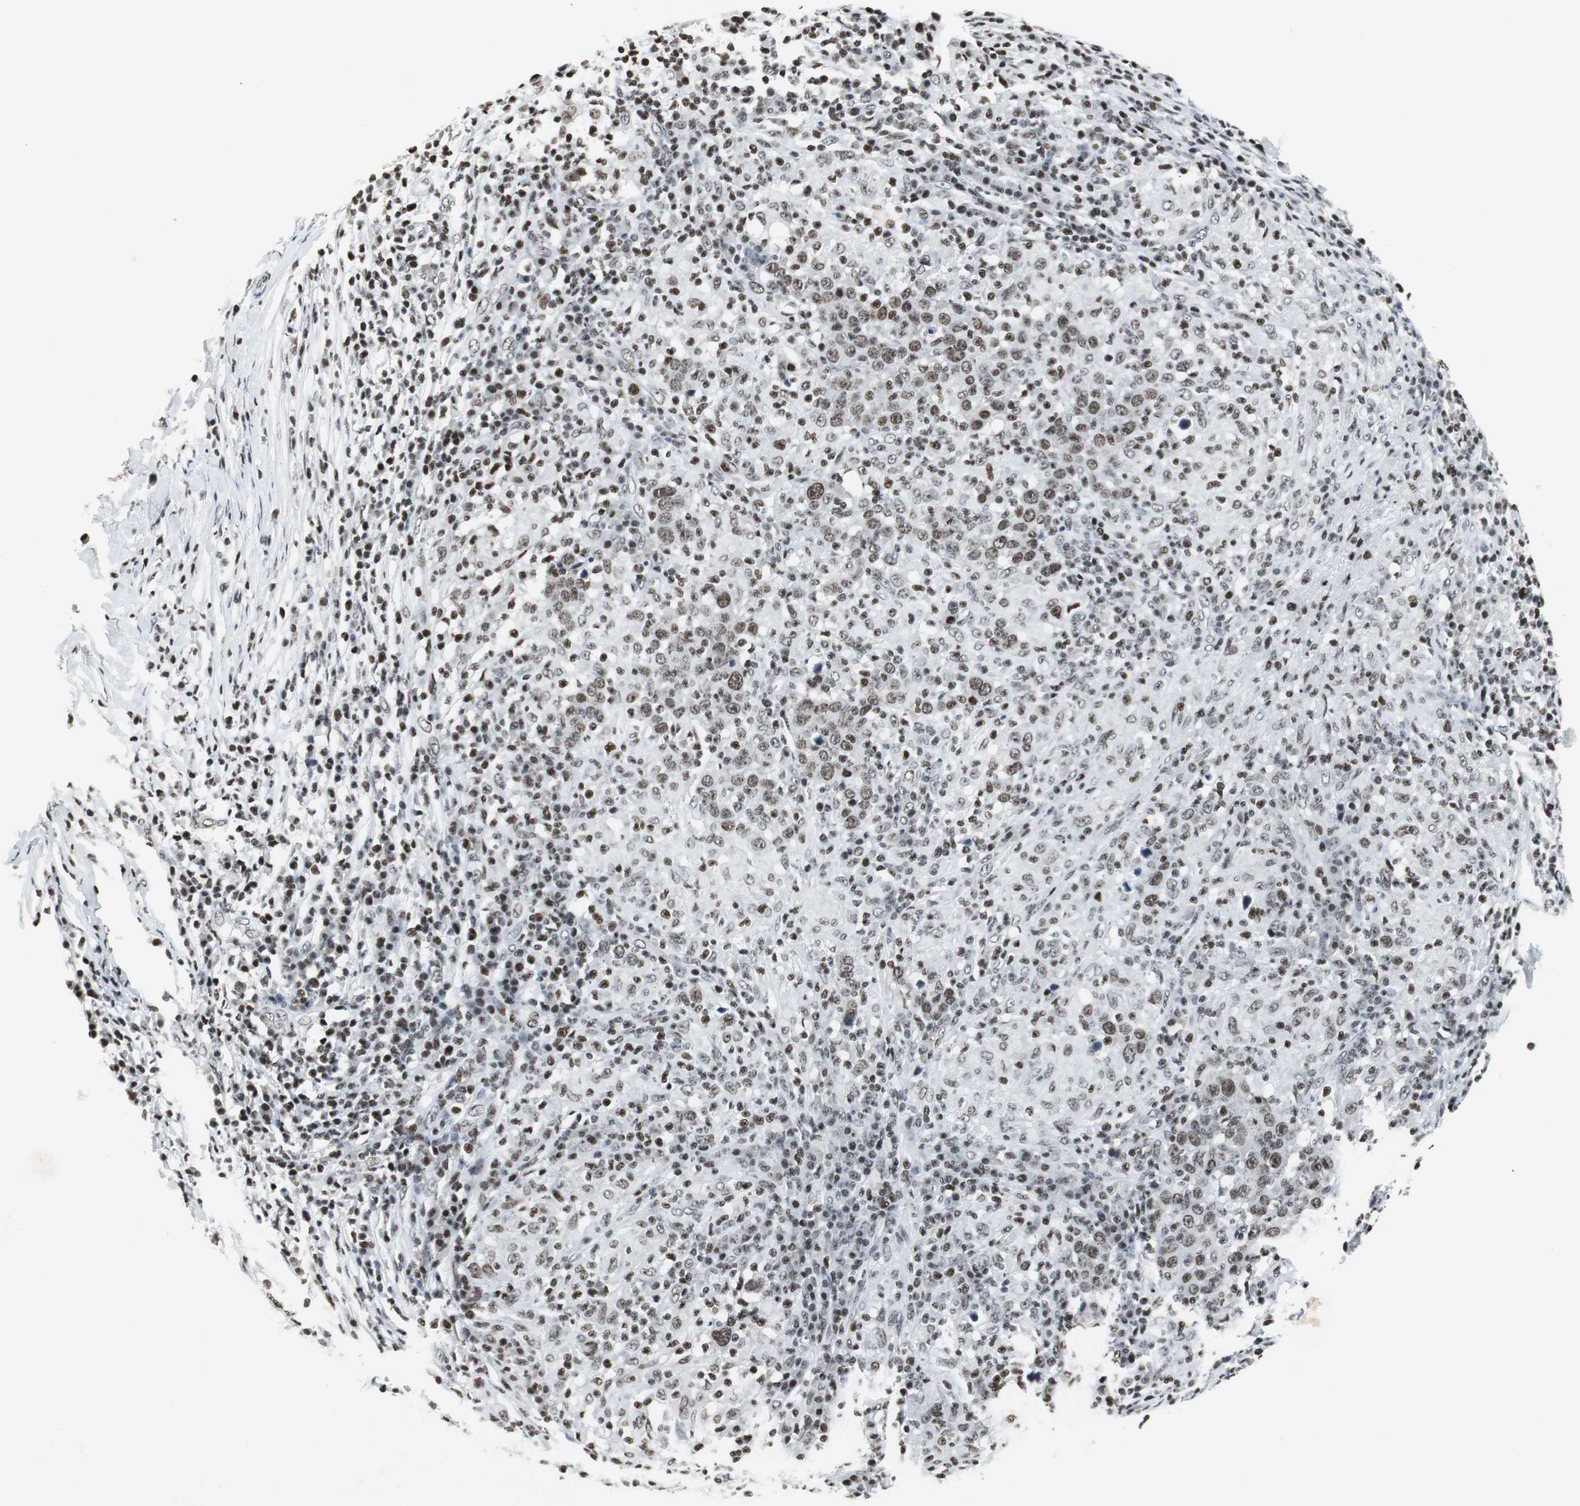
{"staining": {"intensity": "moderate", "quantity": ">75%", "location": "nuclear"}, "tissue": "head and neck cancer", "cell_type": "Tumor cells", "image_type": "cancer", "snomed": [{"axis": "morphology", "description": "Adenocarcinoma, NOS"}, {"axis": "topography", "description": "Salivary gland"}, {"axis": "topography", "description": "Head-Neck"}], "caption": "Immunohistochemical staining of head and neck adenocarcinoma shows medium levels of moderate nuclear protein staining in about >75% of tumor cells.", "gene": "RBBP4", "patient": {"sex": "female", "age": 65}}